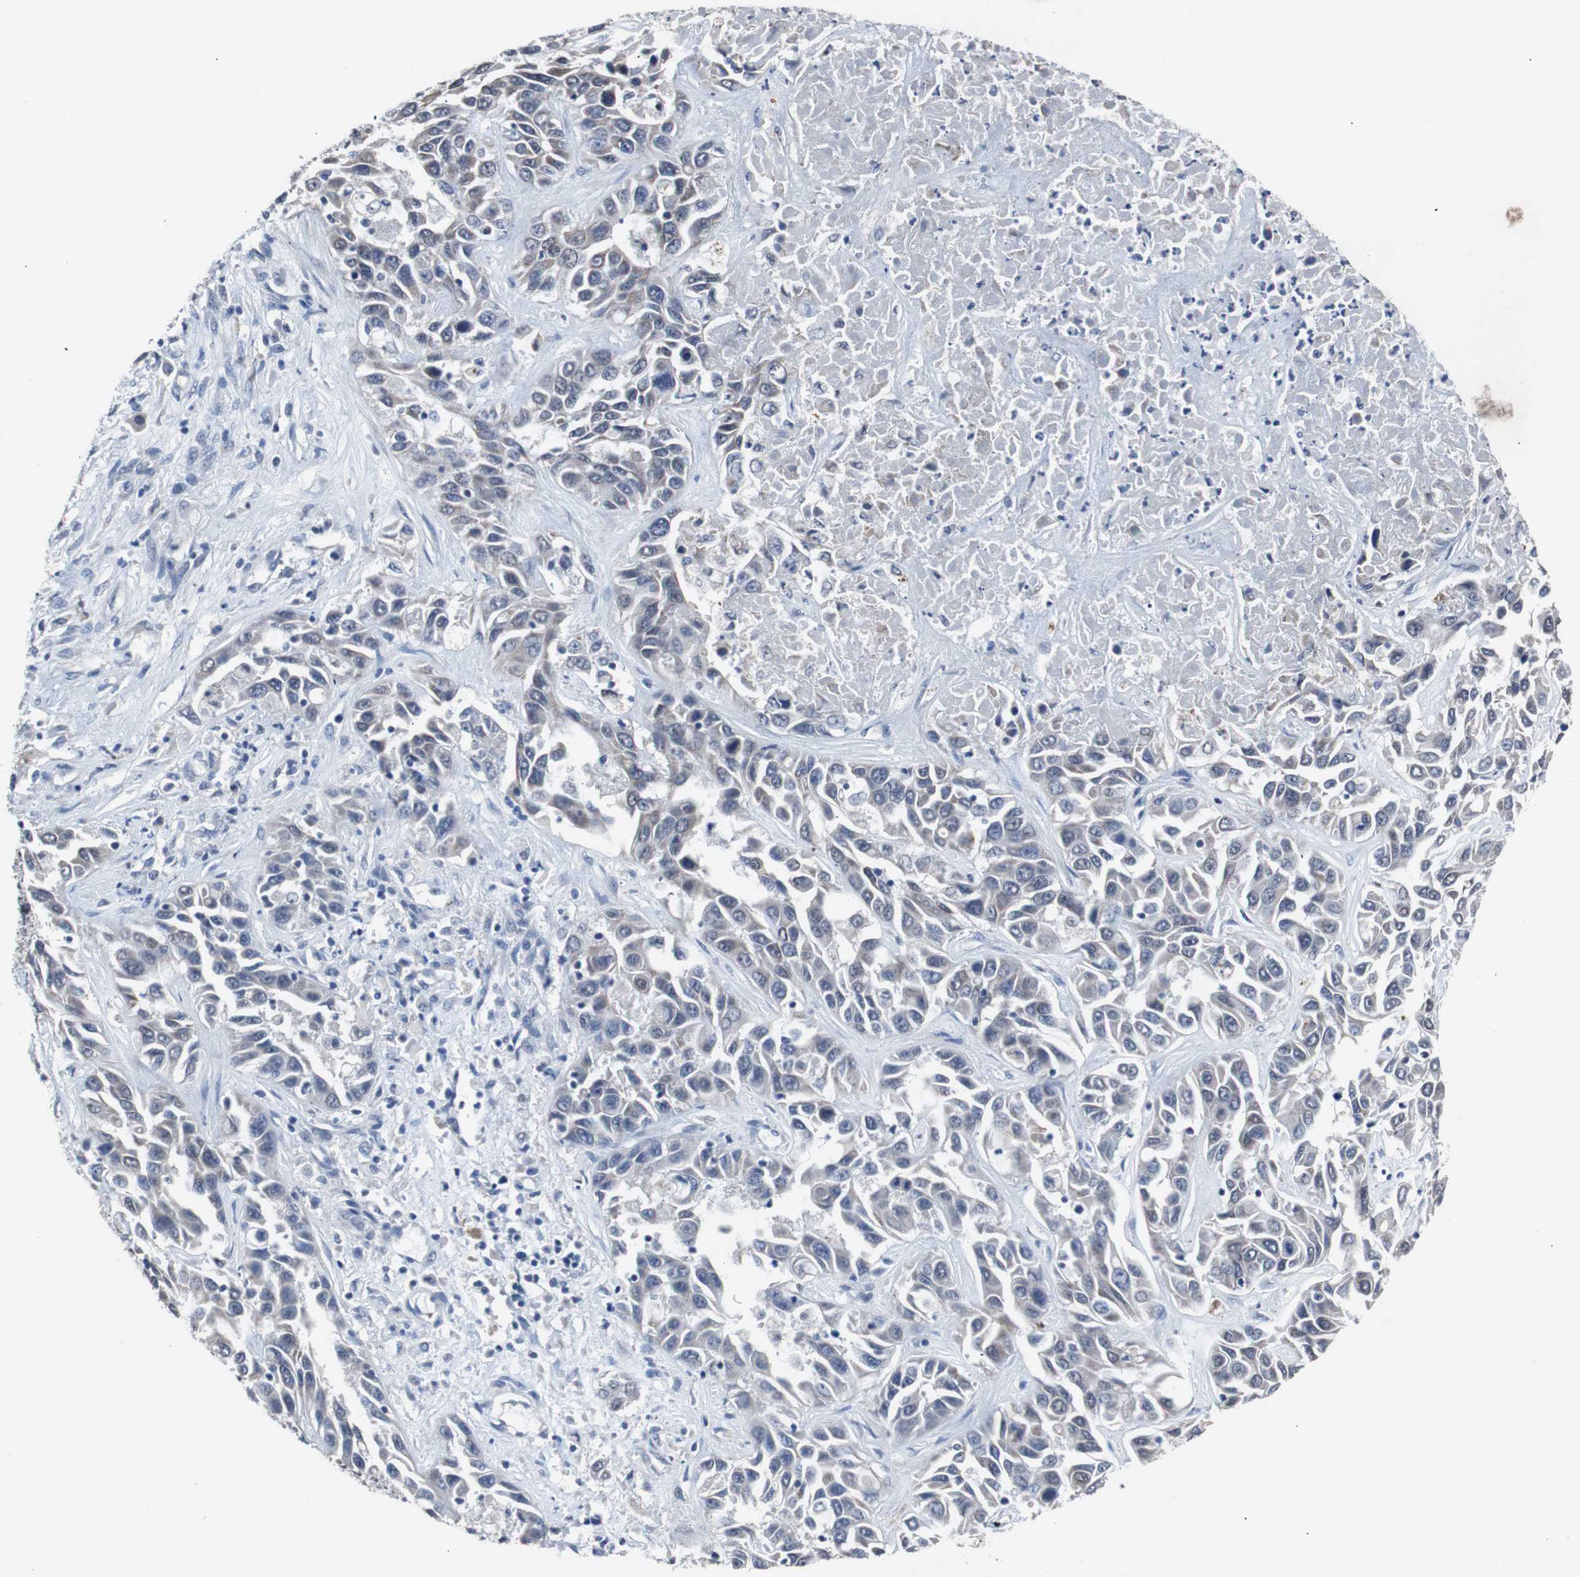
{"staining": {"intensity": "negative", "quantity": "none", "location": "none"}, "tissue": "liver cancer", "cell_type": "Tumor cells", "image_type": "cancer", "snomed": [{"axis": "morphology", "description": "Cholangiocarcinoma"}, {"axis": "topography", "description": "Liver"}], "caption": "A high-resolution histopathology image shows IHC staining of liver cholangiocarcinoma, which displays no significant expression in tumor cells.", "gene": "RBM47", "patient": {"sex": "female", "age": 52}}